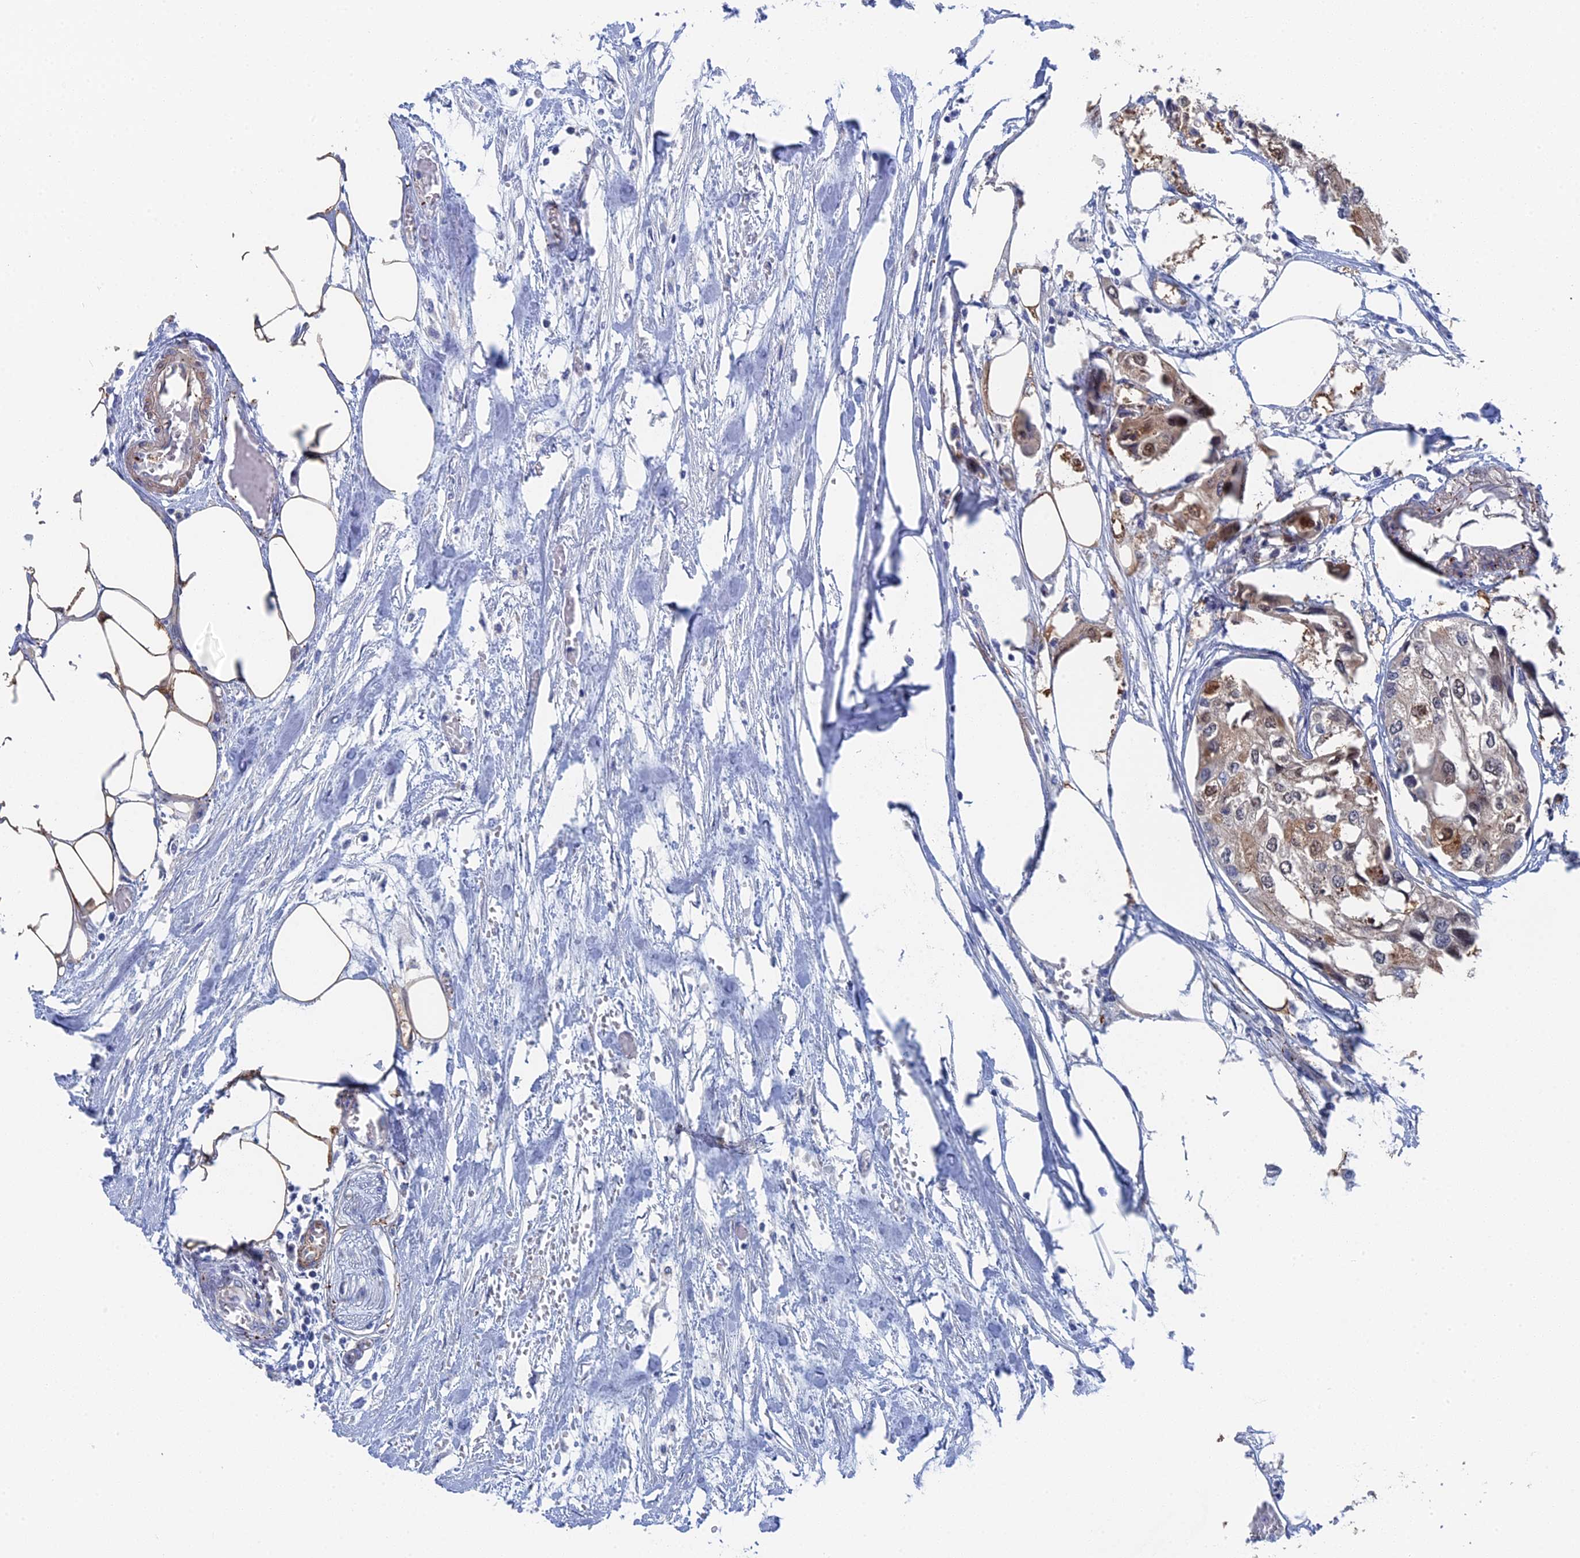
{"staining": {"intensity": "weak", "quantity": "25%-75%", "location": "cytoplasmic/membranous,nuclear"}, "tissue": "urothelial cancer", "cell_type": "Tumor cells", "image_type": "cancer", "snomed": [{"axis": "morphology", "description": "Urothelial carcinoma, High grade"}, {"axis": "topography", "description": "Urinary bladder"}], "caption": "Urothelial cancer stained for a protein reveals weak cytoplasmic/membranous and nuclear positivity in tumor cells.", "gene": "MTHFSD", "patient": {"sex": "male", "age": 64}}